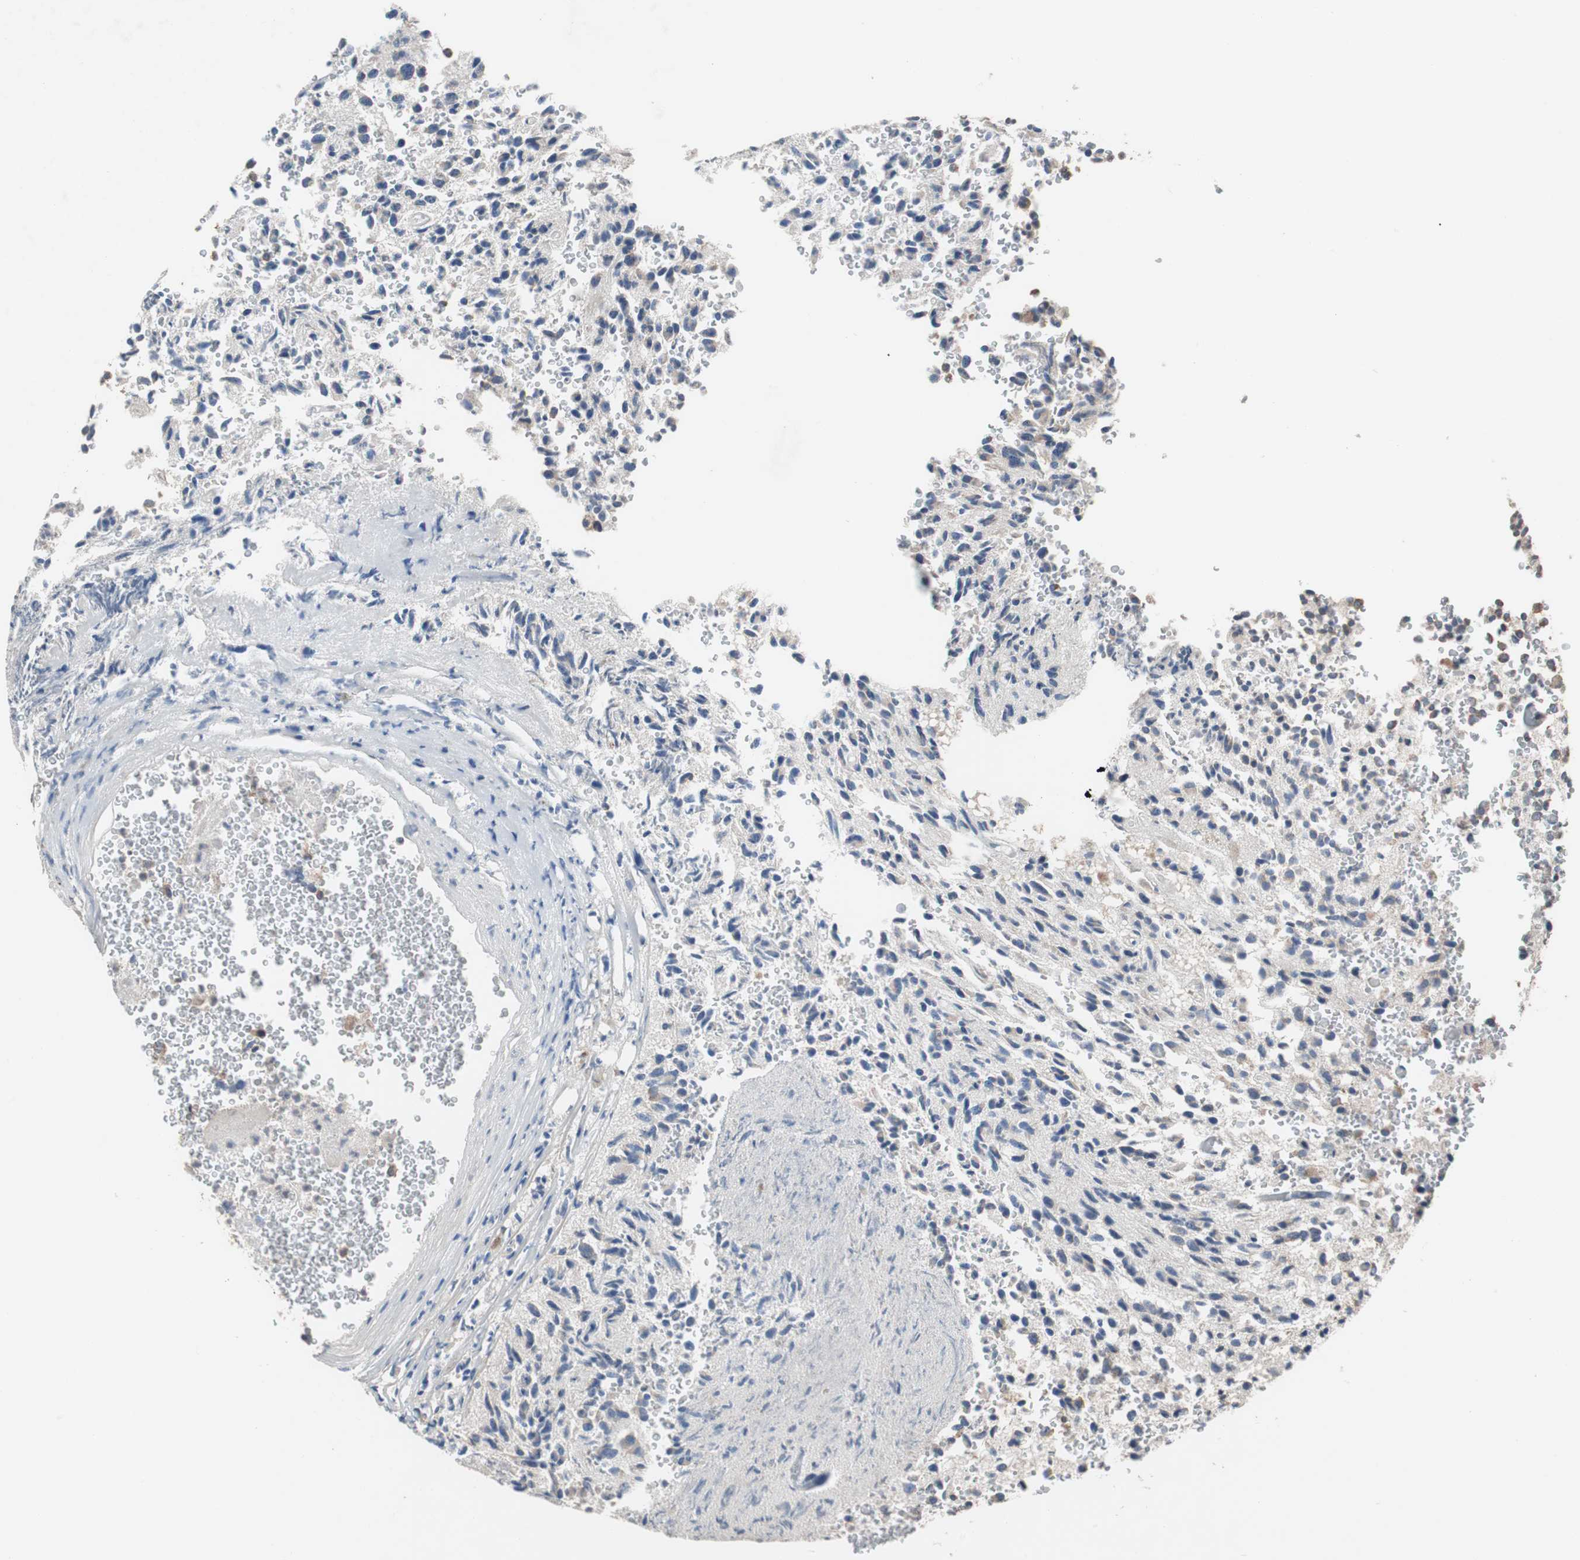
{"staining": {"intensity": "moderate", "quantity": ">75%", "location": "cytoplasmic/membranous"}, "tissue": "glioma", "cell_type": "Tumor cells", "image_type": "cancer", "snomed": [{"axis": "morphology", "description": "Glioma, malignant, High grade"}, {"axis": "topography", "description": "pancreas cauda"}], "caption": "A photomicrograph of human malignant glioma (high-grade) stained for a protein shows moderate cytoplasmic/membranous brown staining in tumor cells.", "gene": "USP10", "patient": {"sex": "male", "age": 60}}